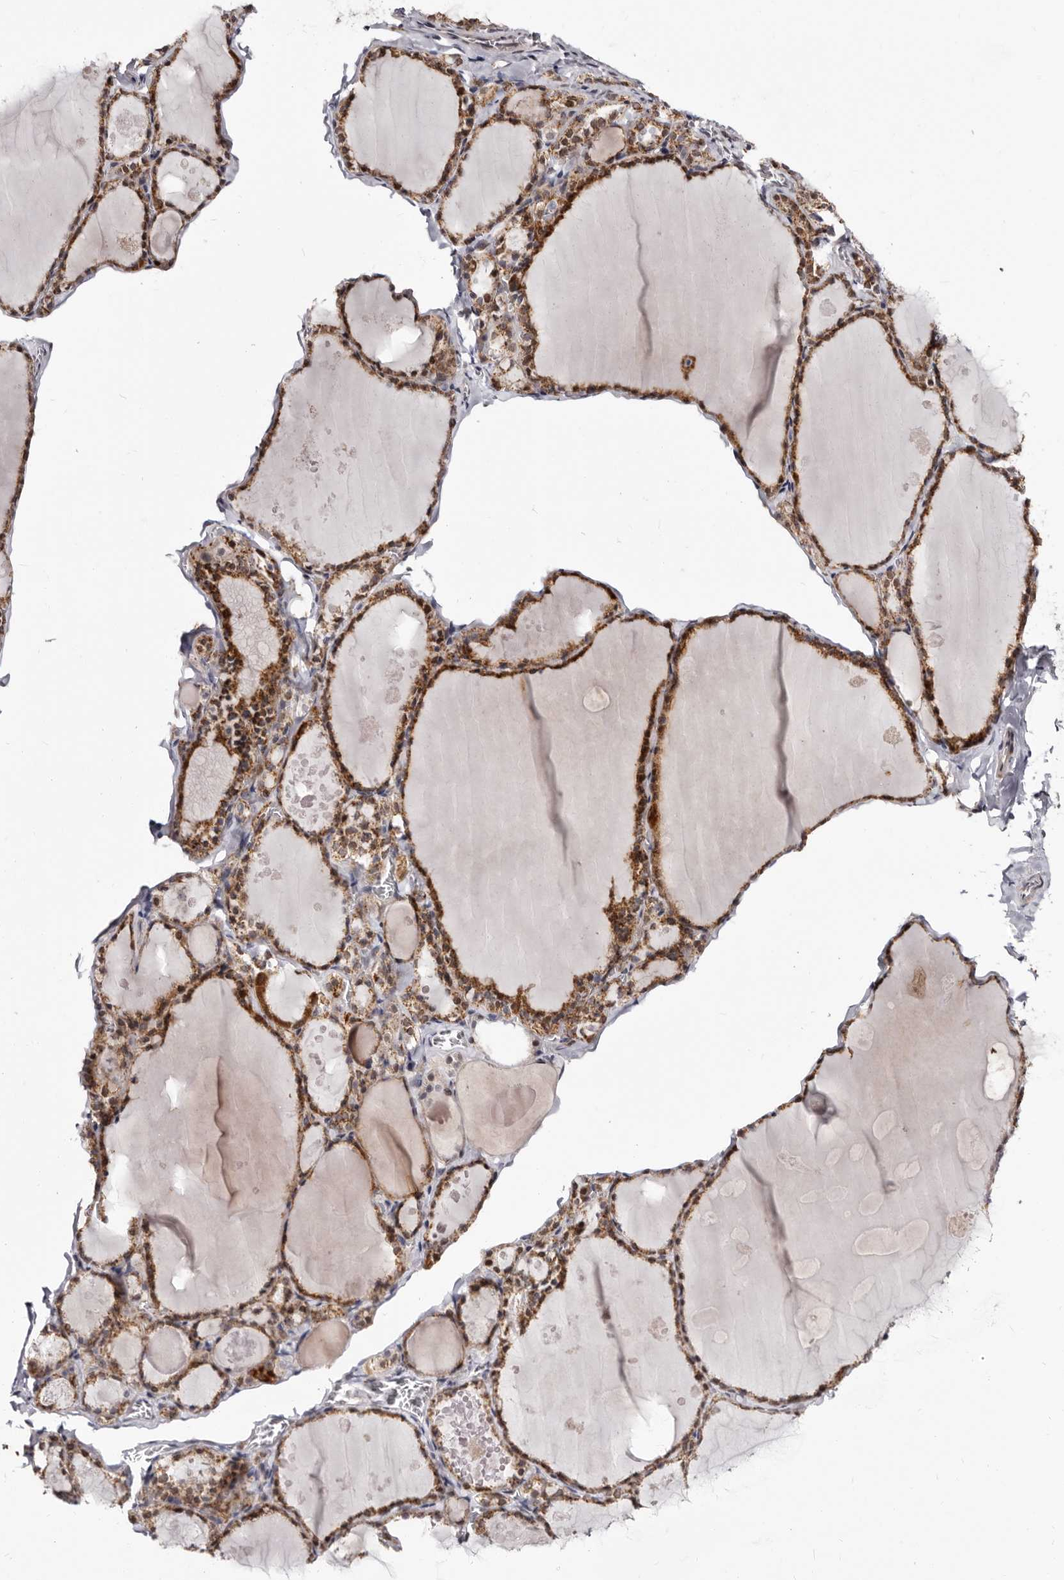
{"staining": {"intensity": "strong", "quantity": ">75%", "location": "cytoplasmic/membranous,nuclear"}, "tissue": "thyroid gland", "cell_type": "Glandular cells", "image_type": "normal", "snomed": [{"axis": "morphology", "description": "Normal tissue, NOS"}, {"axis": "topography", "description": "Thyroid gland"}], "caption": "This is an image of IHC staining of benign thyroid gland, which shows strong staining in the cytoplasmic/membranous,nuclear of glandular cells.", "gene": "PHF20L1", "patient": {"sex": "male", "age": 56}}